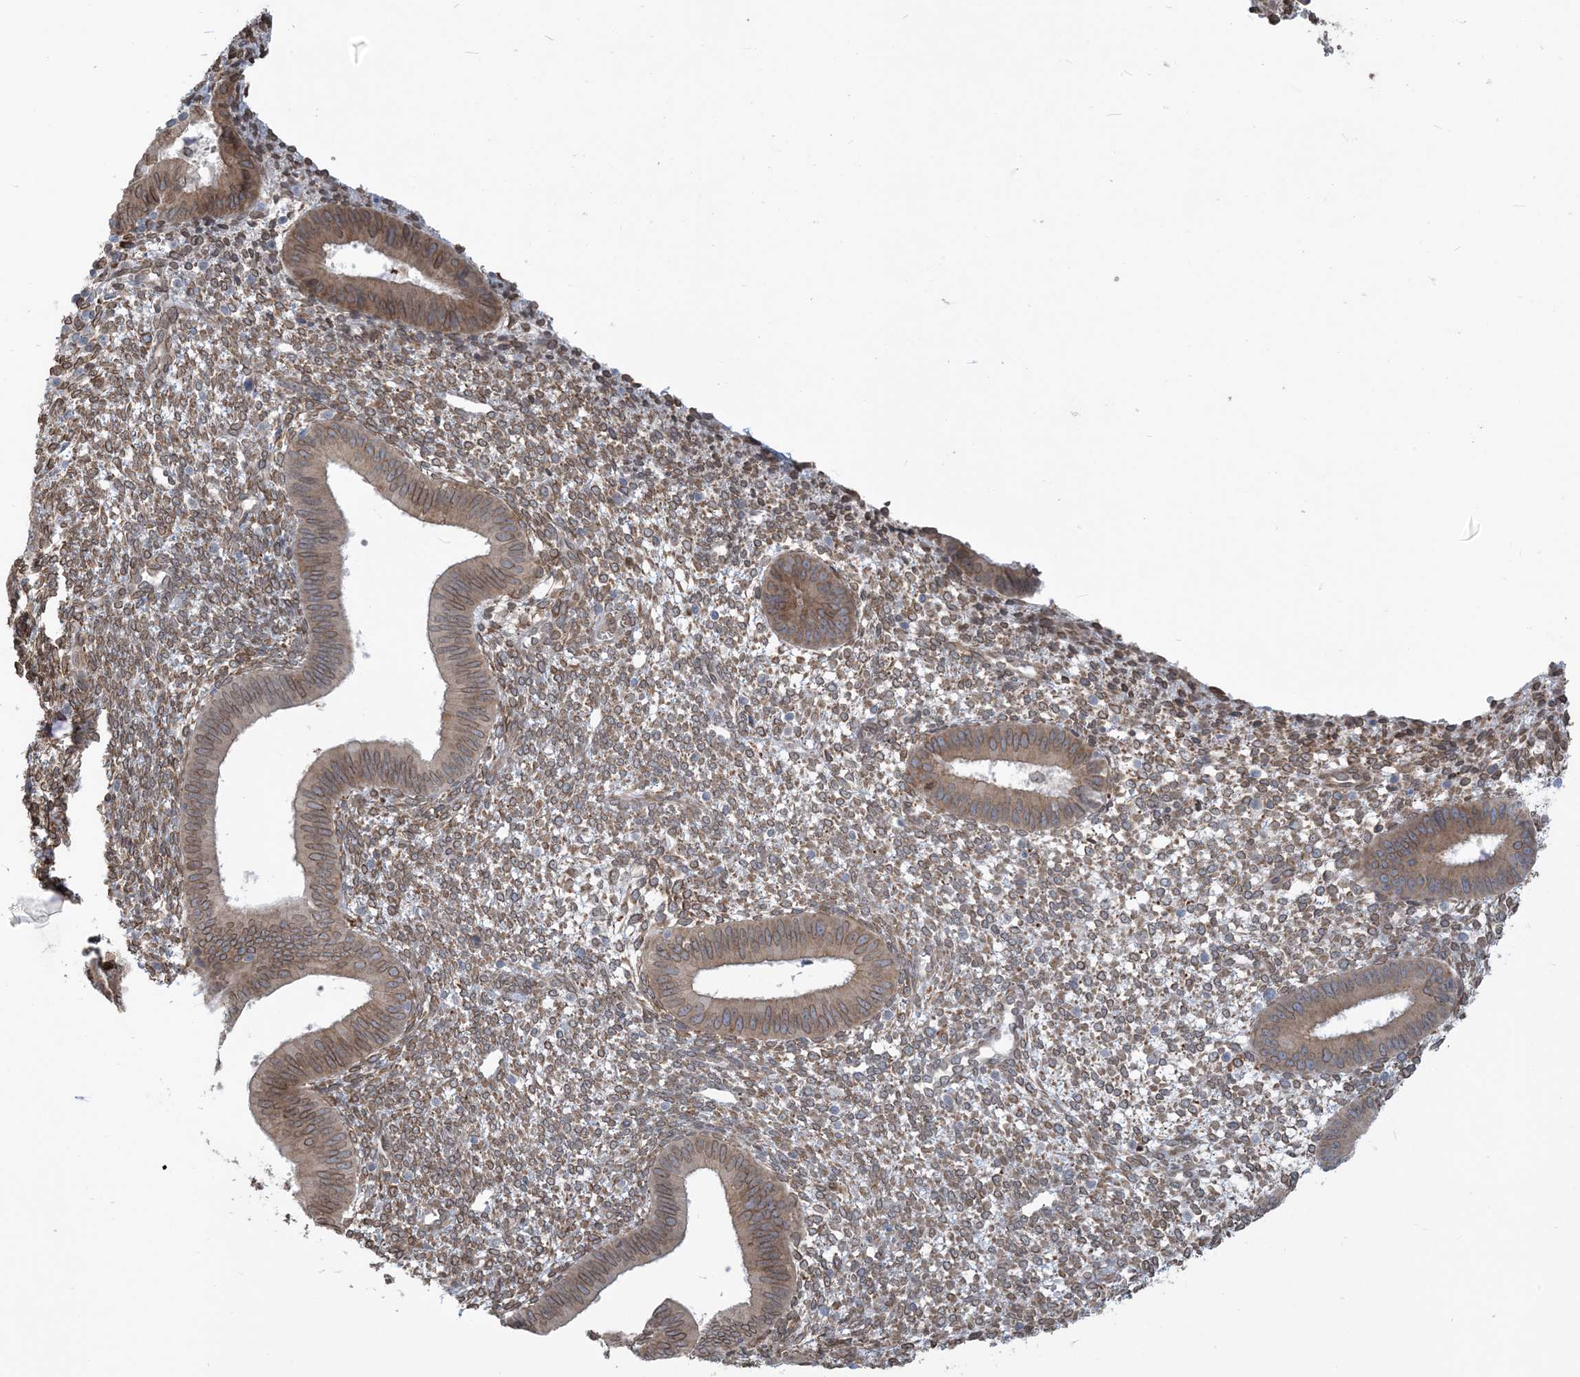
{"staining": {"intensity": "moderate", "quantity": "25%-75%", "location": "cytoplasmic/membranous,nuclear"}, "tissue": "endometrium", "cell_type": "Cells in endometrial stroma", "image_type": "normal", "snomed": [{"axis": "morphology", "description": "Normal tissue, NOS"}, {"axis": "topography", "description": "Endometrium"}], "caption": "Protein staining of unremarkable endometrium displays moderate cytoplasmic/membranous,nuclear positivity in approximately 25%-75% of cells in endometrial stroma.", "gene": "WWP1", "patient": {"sex": "female", "age": 46}}